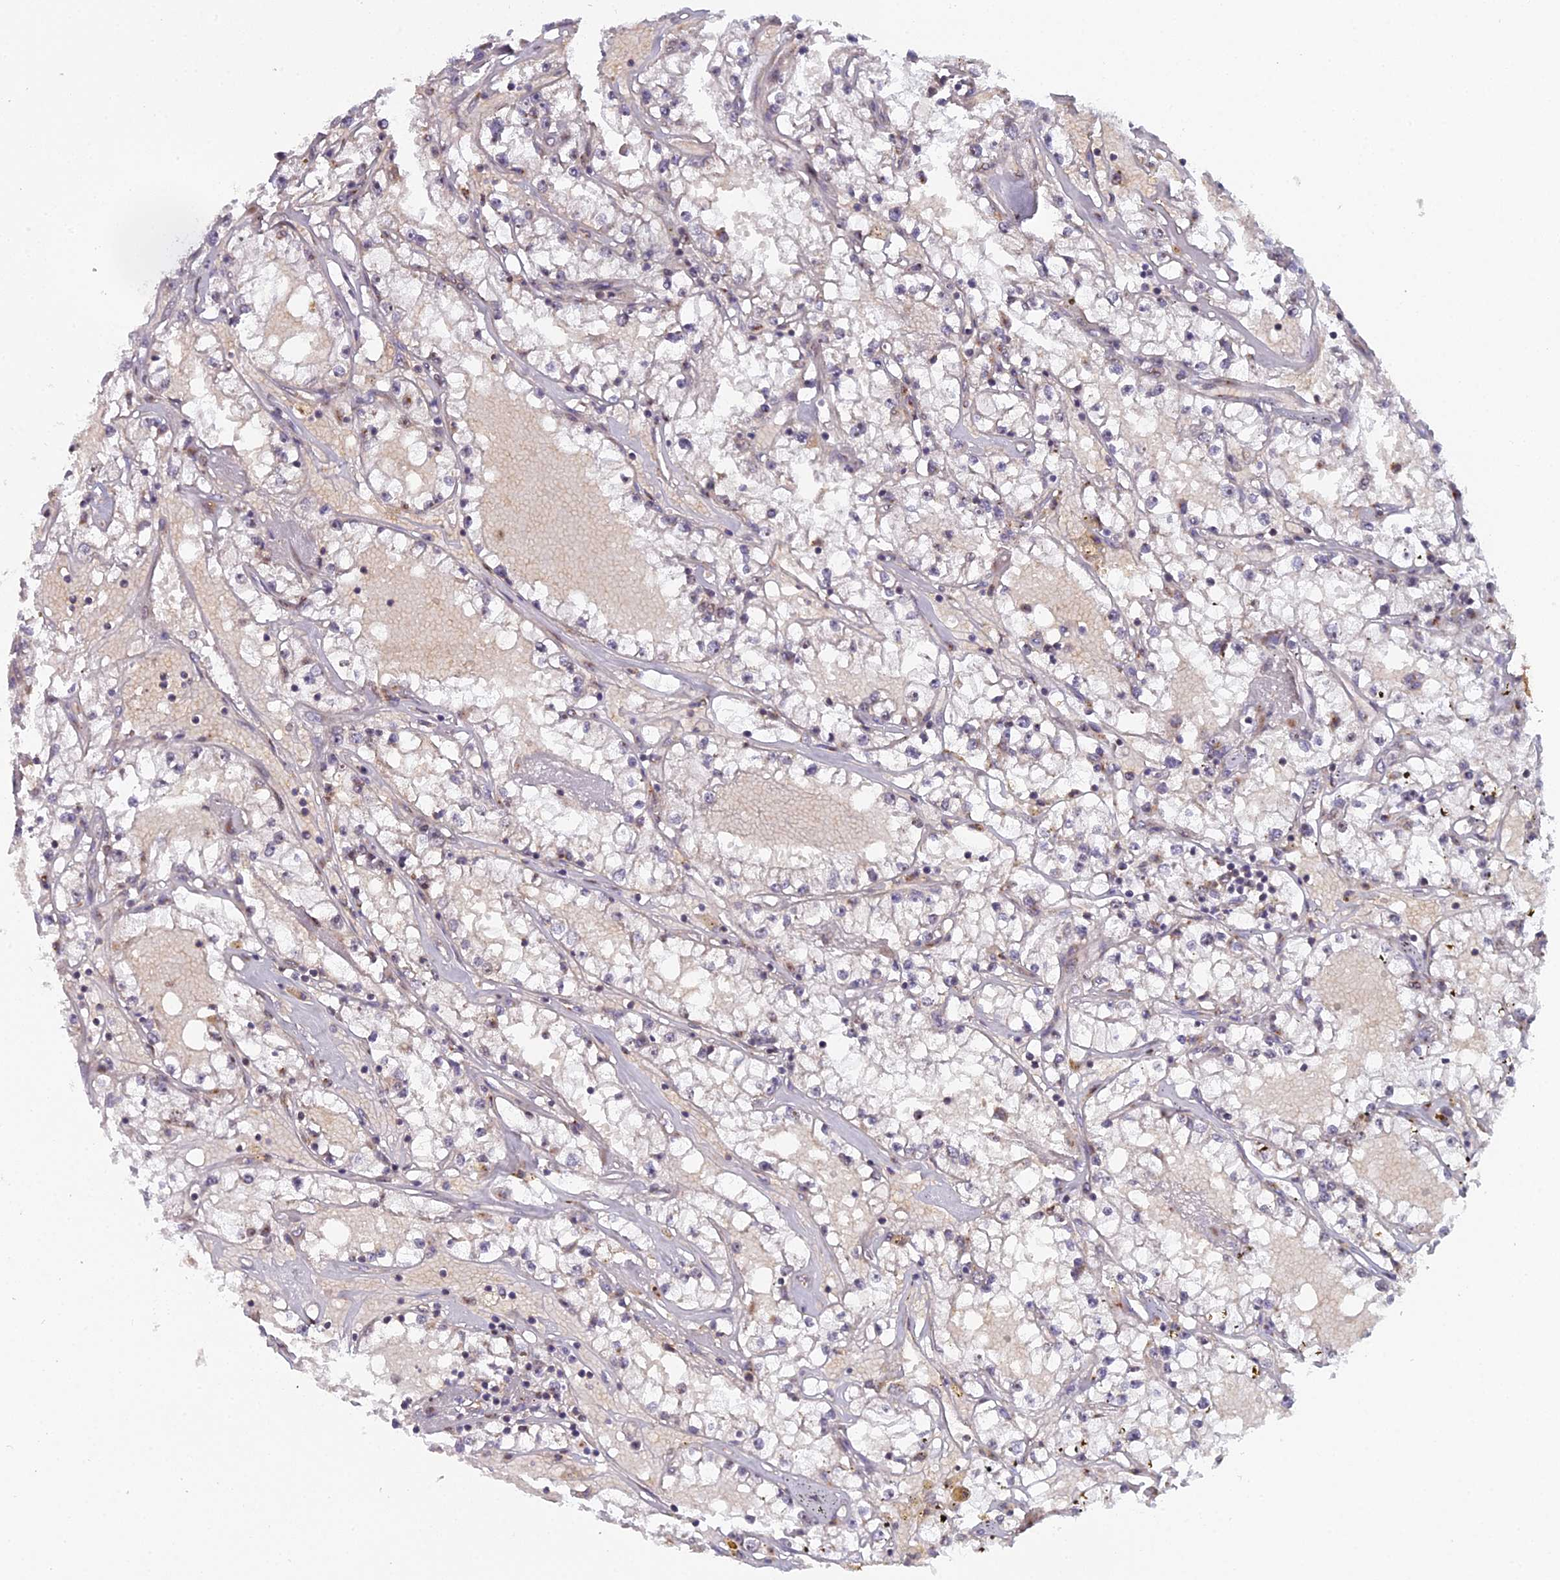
{"staining": {"intensity": "weak", "quantity": "<25%", "location": "cytoplasmic/membranous"}, "tissue": "renal cancer", "cell_type": "Tumor cells", "image_type": "cancer", "snomed": [{"axis": "morphology", "description": "Adenocarcinoma, NOS"}, {"axis": "topography", "description": "Kidney"}], "caption": "Renal cancer (adenocarcinoma) was stained to show a protein in brown. There is no significant expression in tumor cells.", "gene": "MEOX1", "patient": {"sex": "male", "age": 56}}